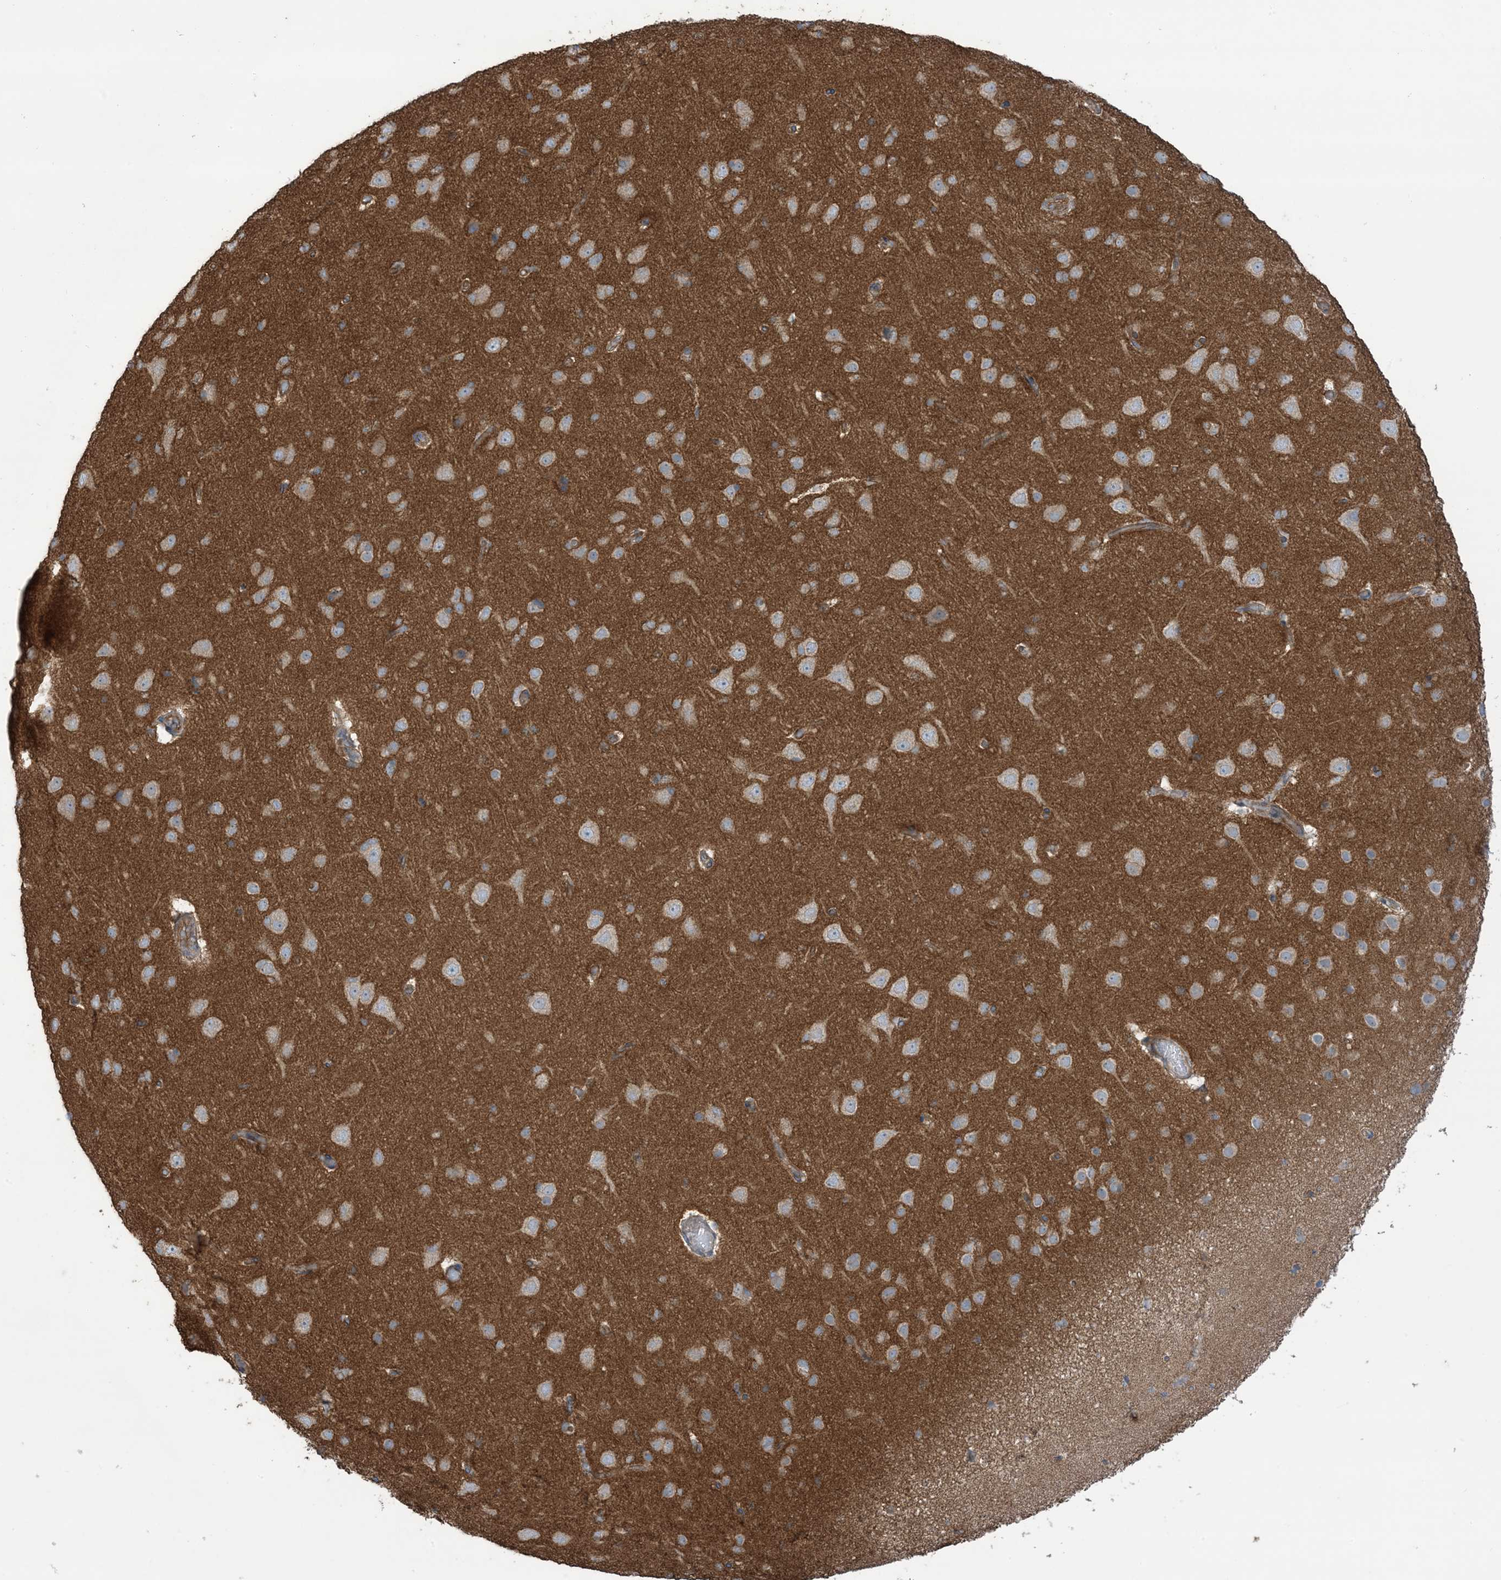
{"staining": {"intensity": "moderate", "quantity": ">75%", "location": "cytoplasmic/membranous"}, "tissue": "cerebral cortex", "cell_type": "Endothelial cells", "image_type": "normal", "snomed": [{"axis": "morphology", "description": "Normal tissue, NOS"}, {"axis": "topography", "description": "Cerebral cortex"}], "caption": "Protein expression analysis of normal human cerebral cortex reveals moderate cytoplasmic/membranous expression in approximately >75% of endothelial cells.", "gene": "CCNY", "patient": {"sex": "male", "age": 34}}